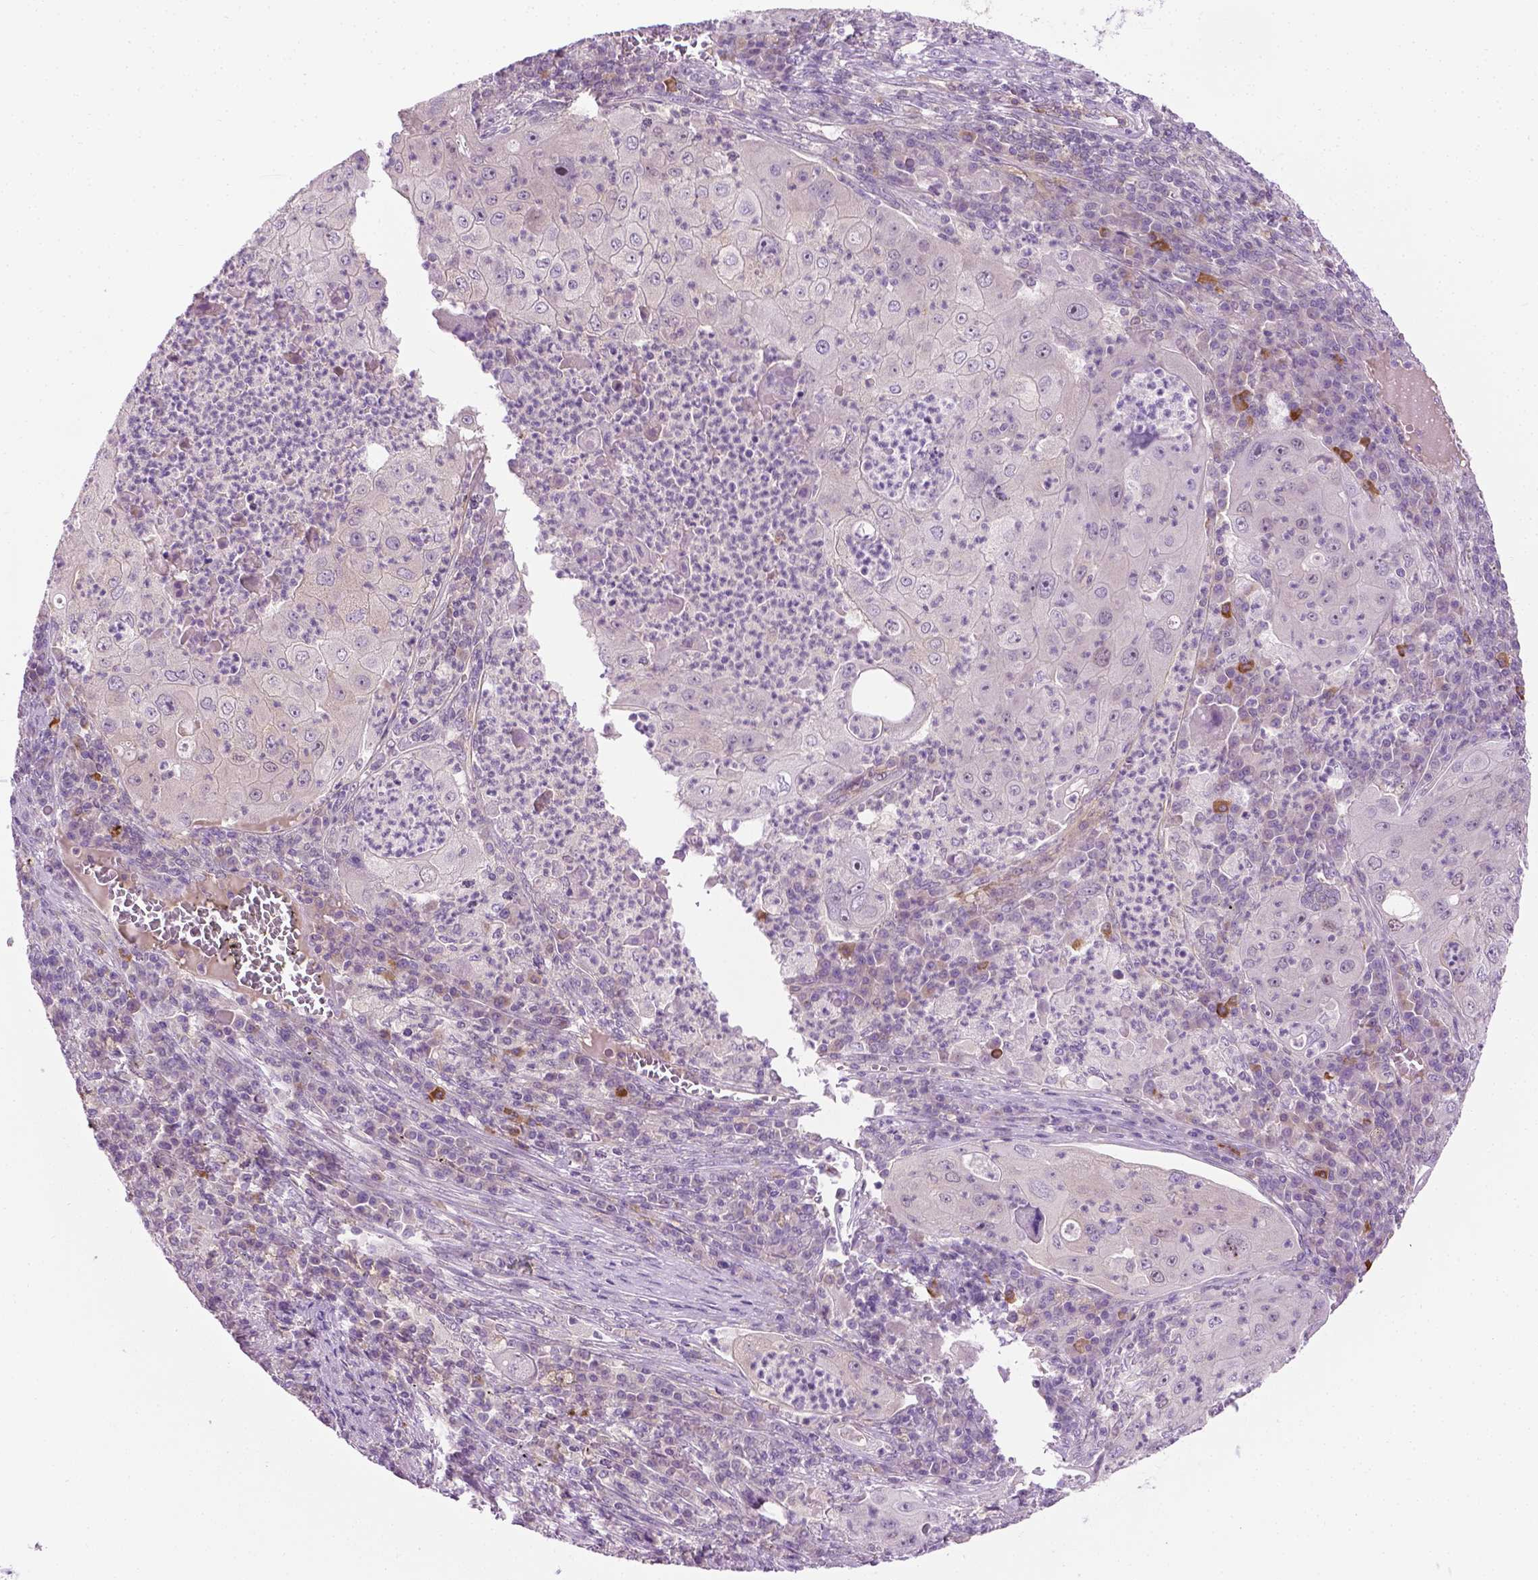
{"staining": {"intensity": "negative", "quantity": "none", "location": "none"}, "tissue": "lung cancer", "cell_type": "Tumor cells", "image_type": "cancer", "snomed": [{"axis": "morphology", "description": "Squamous cell carcinoma, NOS"}, {"axis": "topography", "description": "Lung"}], "caption": "A high-resolution histopathology image shows immunohistochemistry (IHC) staining of lung cancer (squamous cell carcinoma), which demonstrates no significant expression in tumor cells.", "gene": "DENND4A", "patient": {"sex": "female", "age": 59}}